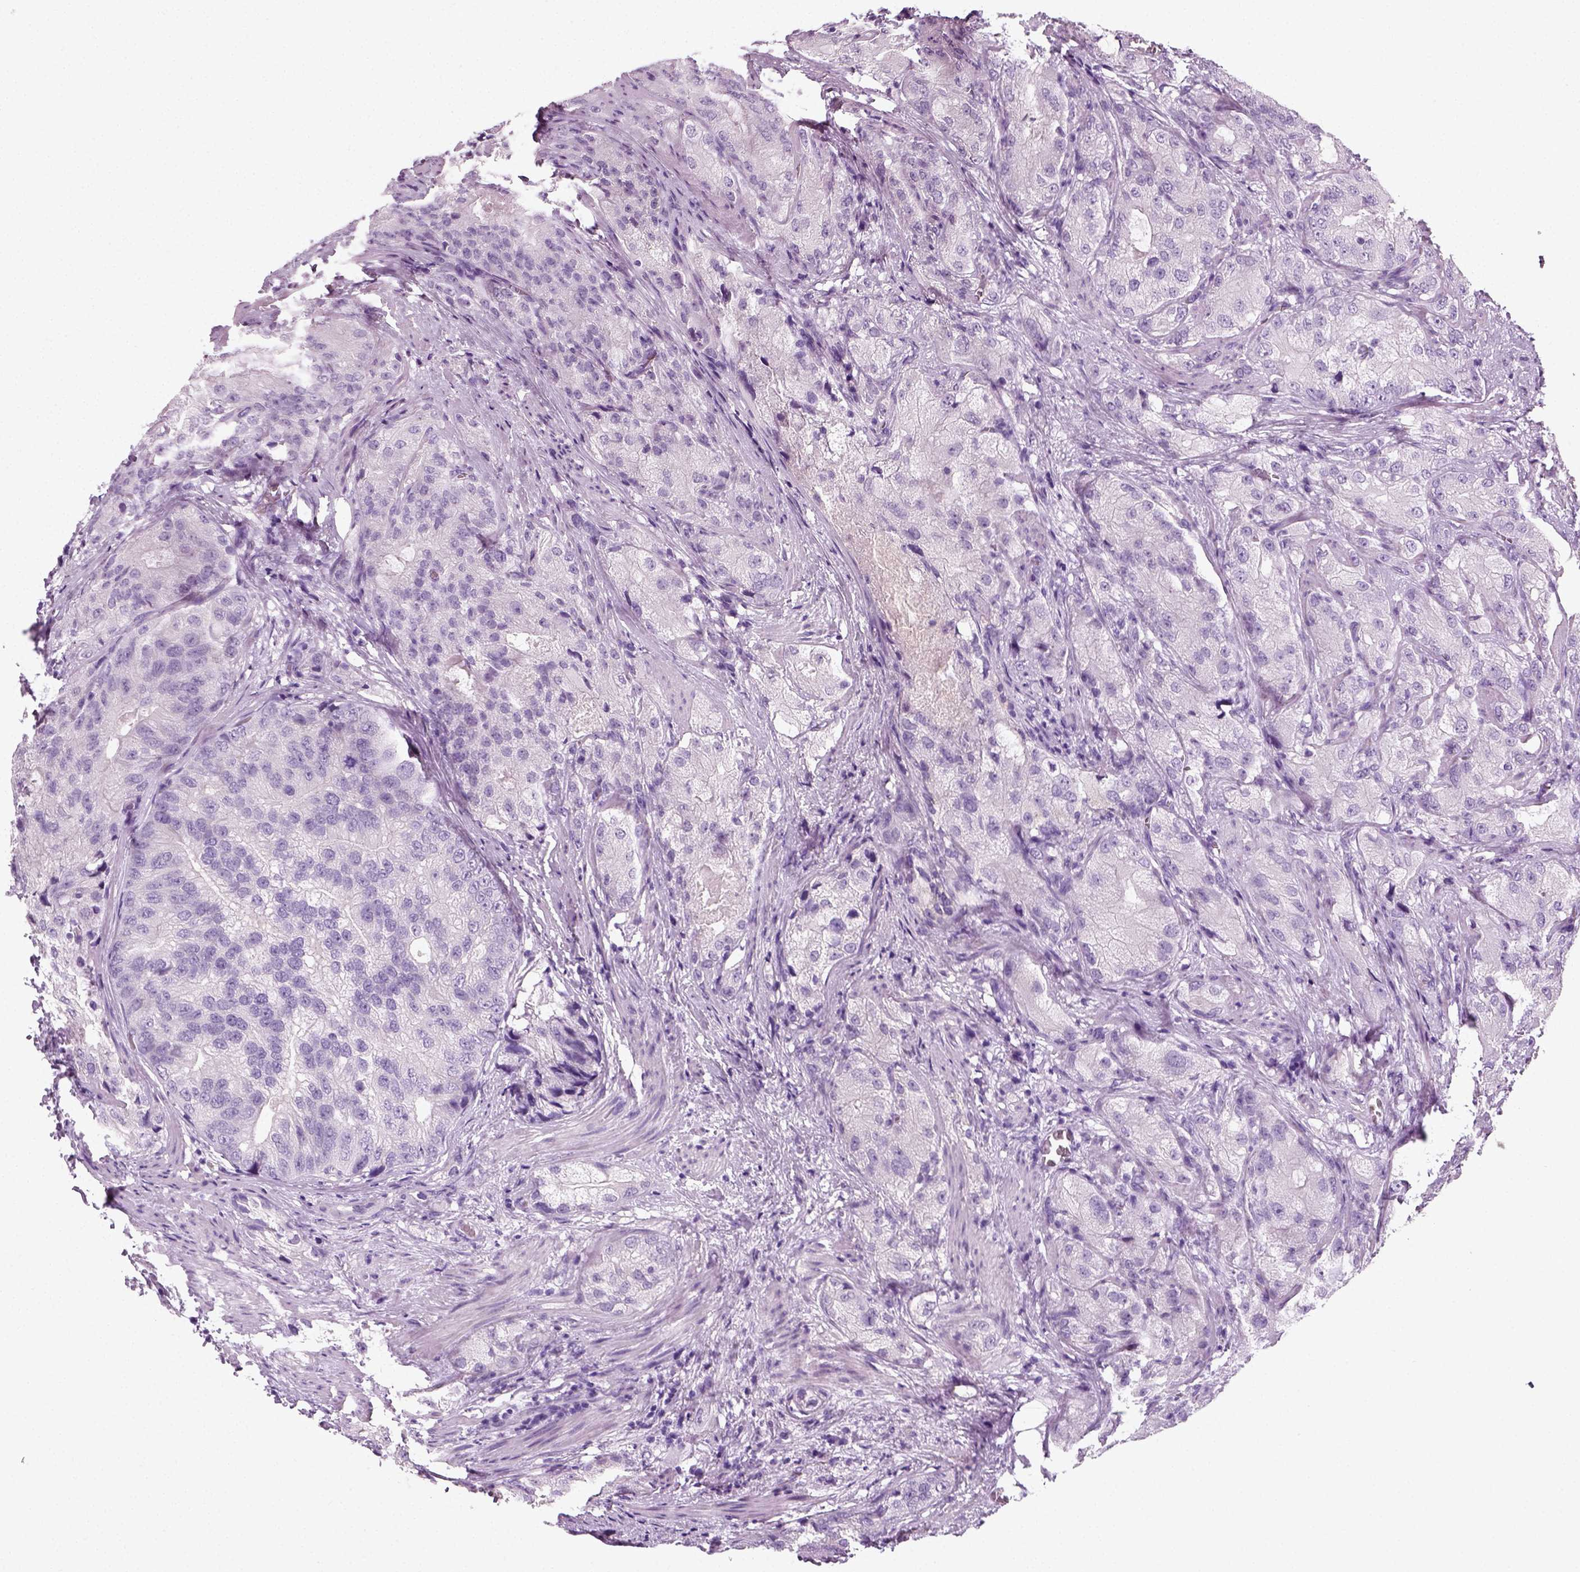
{"staining": {"intensity": "negative", "quantity": "none", "location": "none"}, "tissue": "prostate cancer", "cell_type": "Tumor cells", "image_type": "cancer", "snomed": [{"axis": "morphology", "description": "Adenocarcinoma, High grade"}, {"axis": "topography", "description": "Prostate"}], "caption": "Histopathology image shows no protein staining in tumor cells of prostate adenocarcinoma (high-grade) tissue.", "gene": "SPATA31E1", "patient": {"sex": "male", "age": 70}}